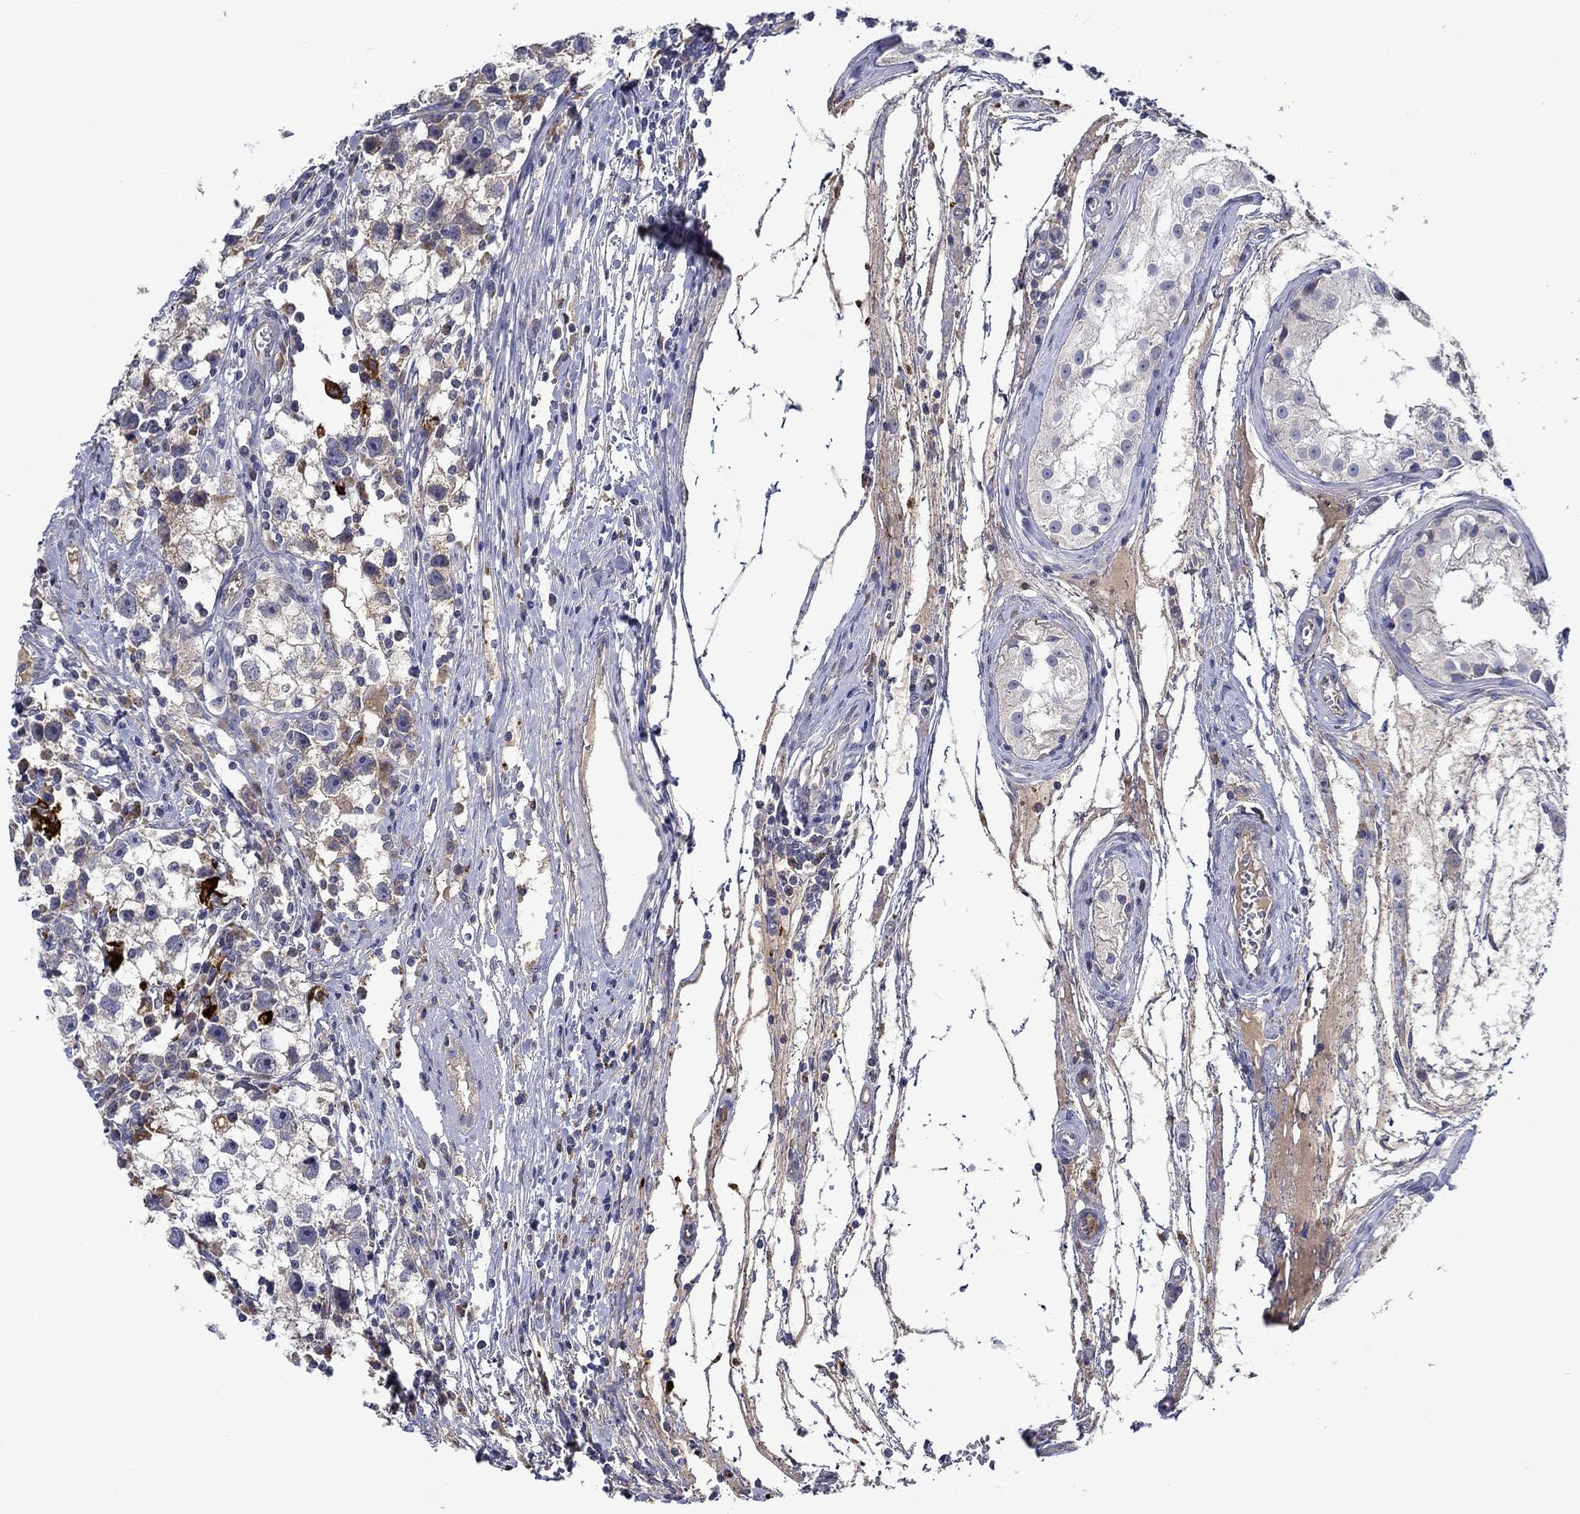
{"staining": {"intensity": "strong", "quantity": "<25%", "location": "cytoplasmic/membranous"}, "tissue": "testis cancer", "cell_type": "Tumor cells", "image_type": "cancer", "snomed": [{"axis": "morphology", "description": "Seminoma, NOS"}, {"axis": "topography", "description": "Testis"}], "caption": "Protein staining by immunohistochemistry exhibits strong cytoplasmic/membranous positivity in about <25% of tumor cells in testis cancer (seminoma).", "gene": "CHIT1", "patient": {"sex": "male", "age": 30}}